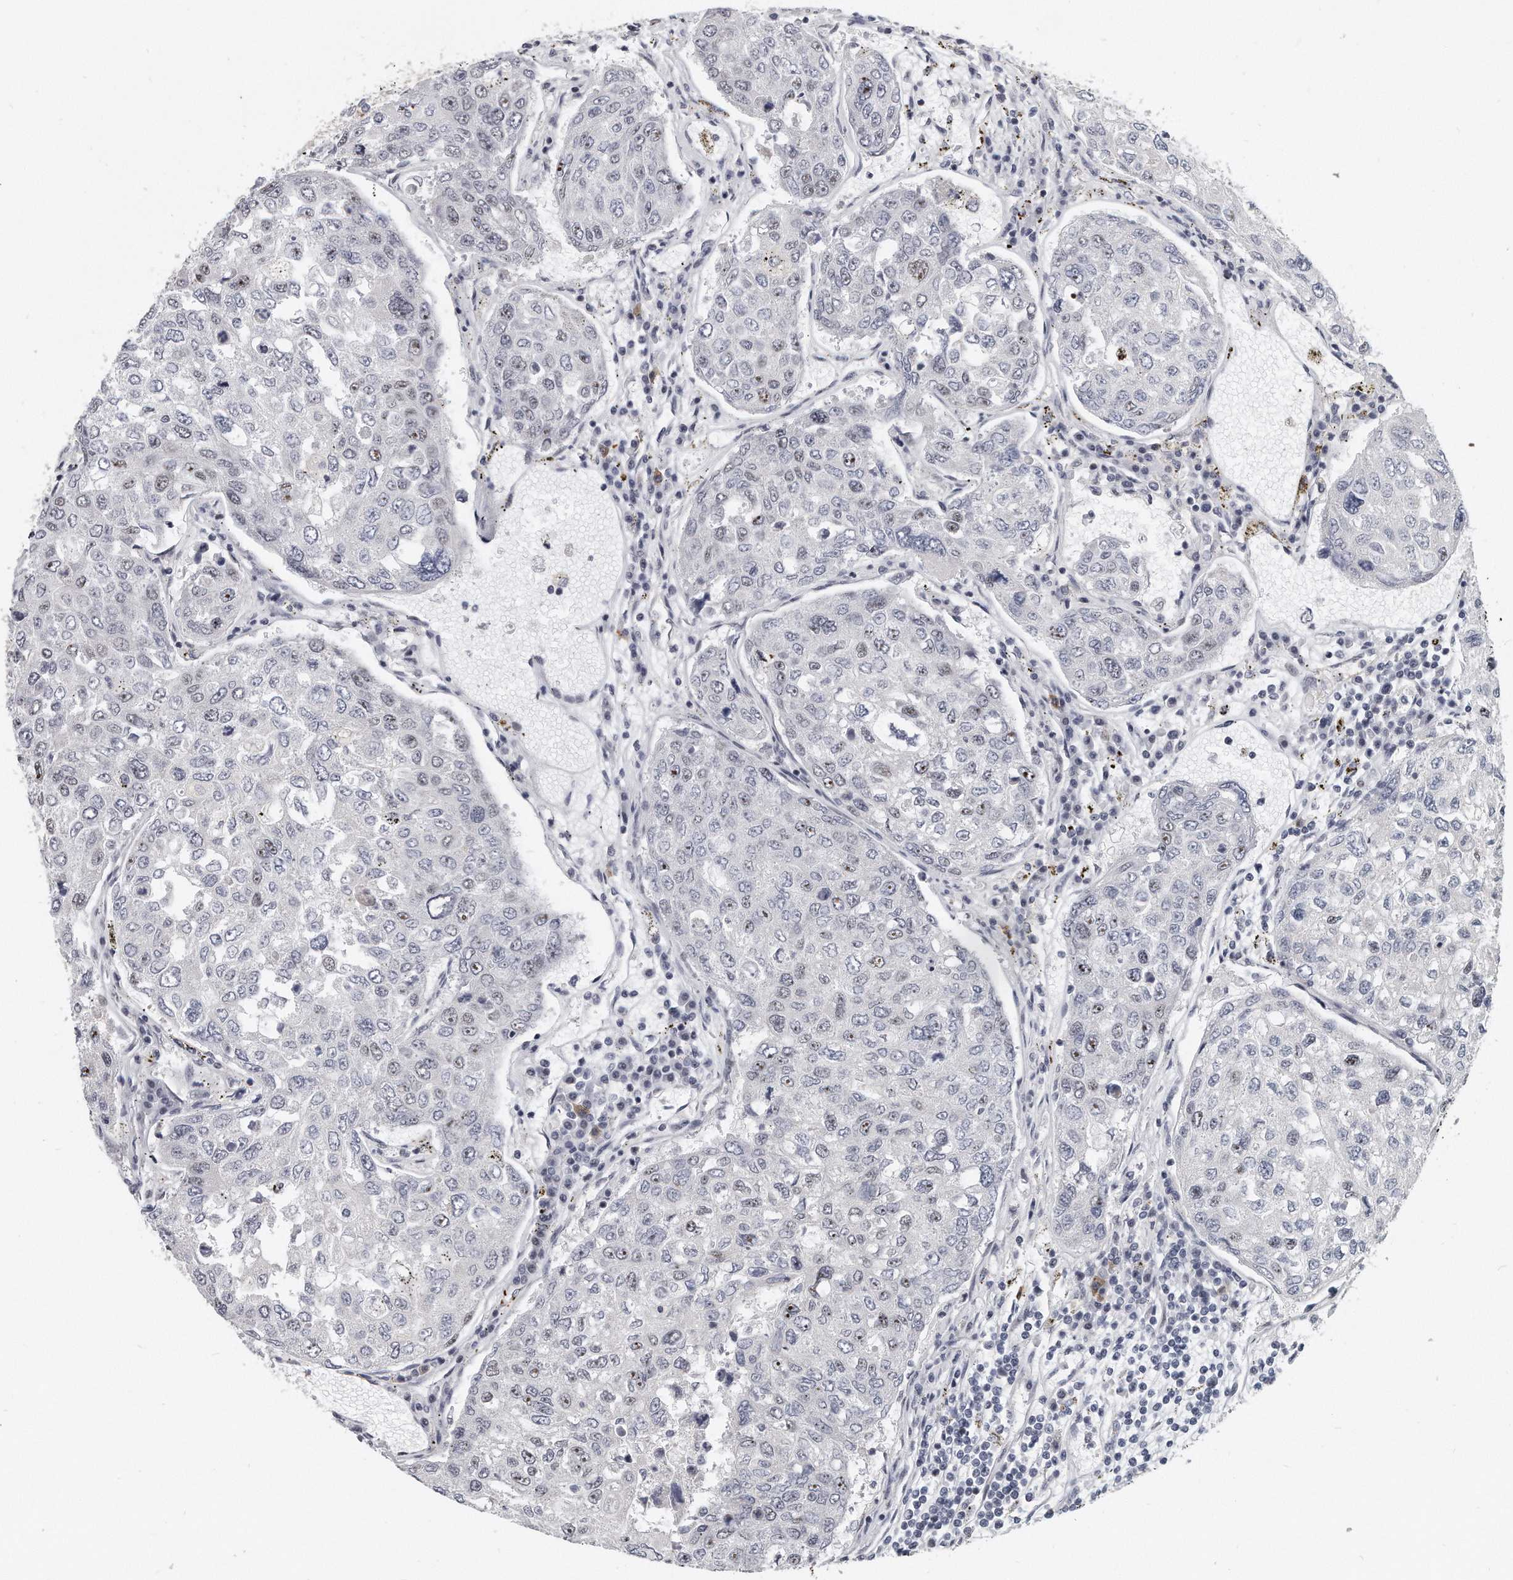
{"staining": {"intensity": "moderate", "quantity": "<25%", "location": "nuclear"}, "tissue": "urothelial cancer", "cell_type": "Tumor cells", "image_type": "cancer", "snomed": [{"axis": "morphology", "description": "Urothelial carcinoma, High grade"}, {"axis": "topography", "description": "Lymph node"}, {"axis": "topography", "description": "Urinary bladder"}], "caption": "This photomicrograph shows immunohistochemistry staining of human urothelial carcinoma (high-grade), with low moderate nuclear staining in about <25% of tumor cells.", "gene": "TFCP2L1", "patient": {"sex": "male", "age": 51}}